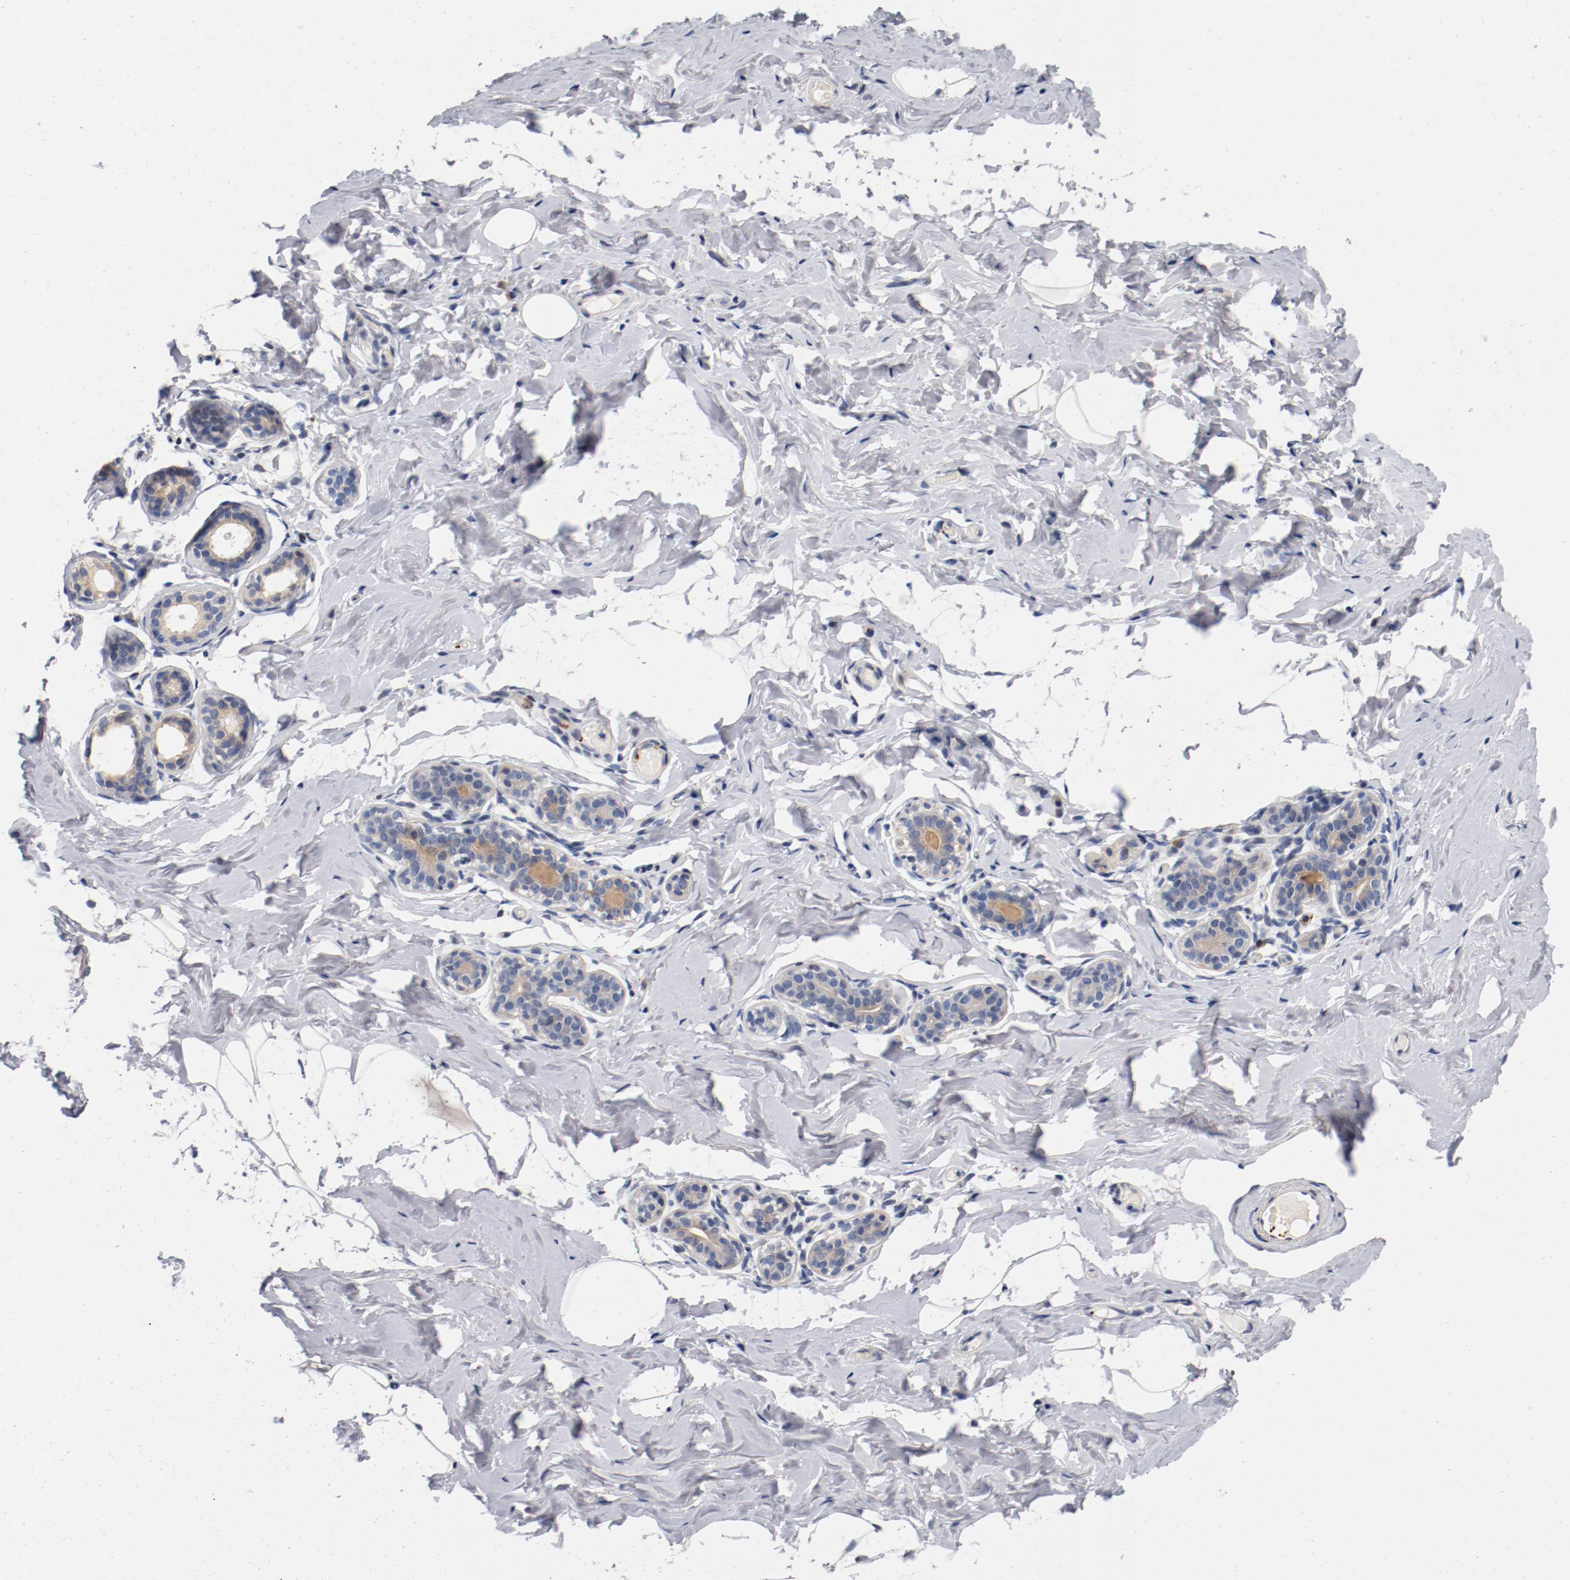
{"staining": {"intensity": "negative", "quantity": "none", "location": "none"}, "tissue": "breast", "cell_type": "Adipocytes", "image_type": "normal", "snomed": [{"axis": "morphology", "description": "Normal tissue, NOS"}, {"axis": "topography", "description": "Breast"}, {"axis": "topography", "description": "Soft tissue"}], "caption": "Protein analysis of normal breast exhibits no significant expression in adipocytes. (DAB (3,3'-diaminobenzidine) IHC visualized using brightfield microscopy, high magnification).", "gene": "PIM1", "patient": {"sex": "female", "age": 75}}